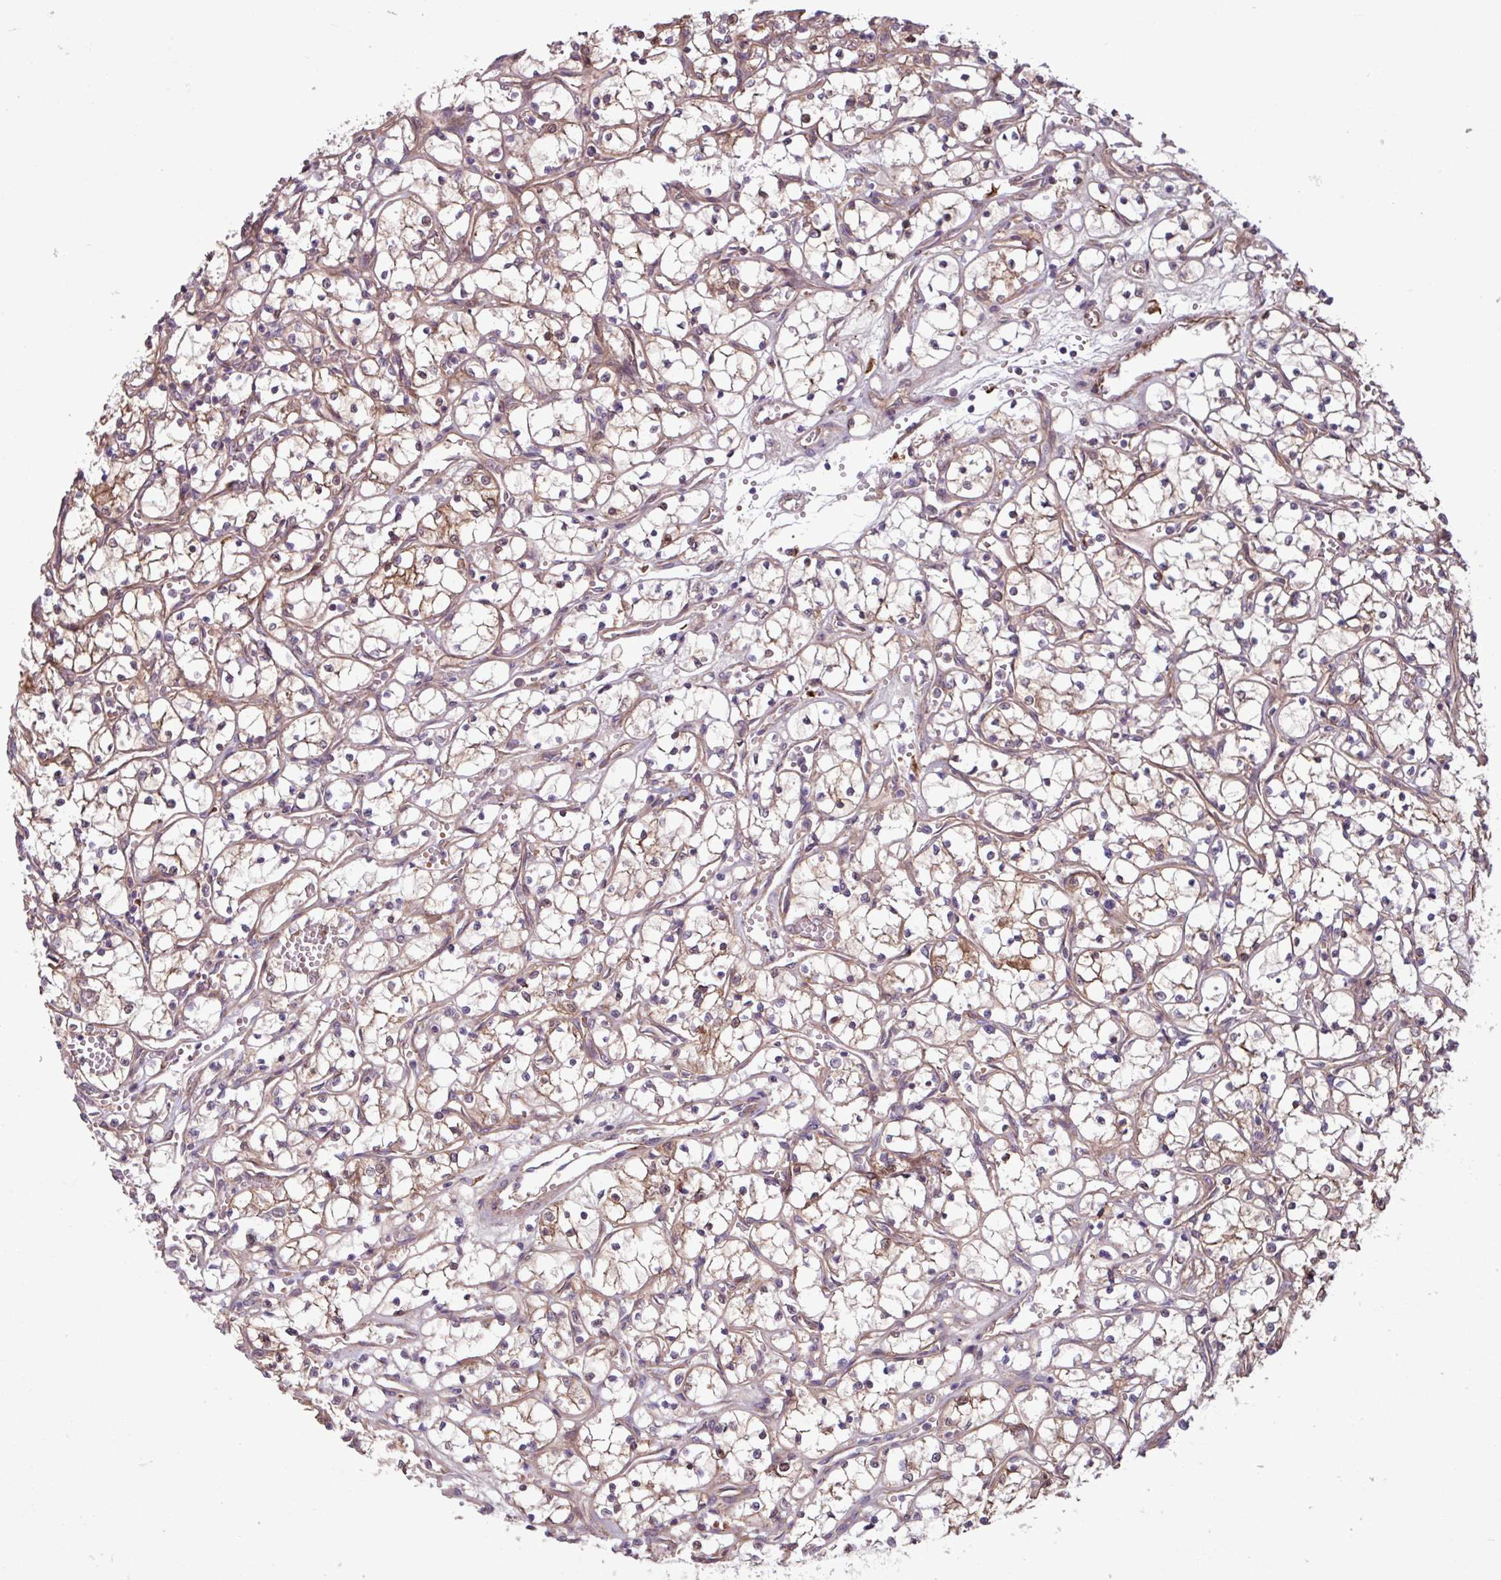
{"staining": {"intensity": "weak", "quantity": ">75%", "location": "cytoplasmic/membranous"}, "tissue": "renal cancer", "cell_type": "Tumor cells", "image_type": "cancer", "snomed": [{"axis": "morphology", "description": "Adenocarcinoma, NOS"}, {"axis": "topography", "description": "Kidney"}], "caption": "IHC (DAB (3,3'-diaminobenzidine)) staining of human renal cancer reveals weak cytoplasmic/membranous protein positivity in approximately >75% of tumor cells.", "gene": "PDPR", "patient": {"sex": "female", "age": 69}}